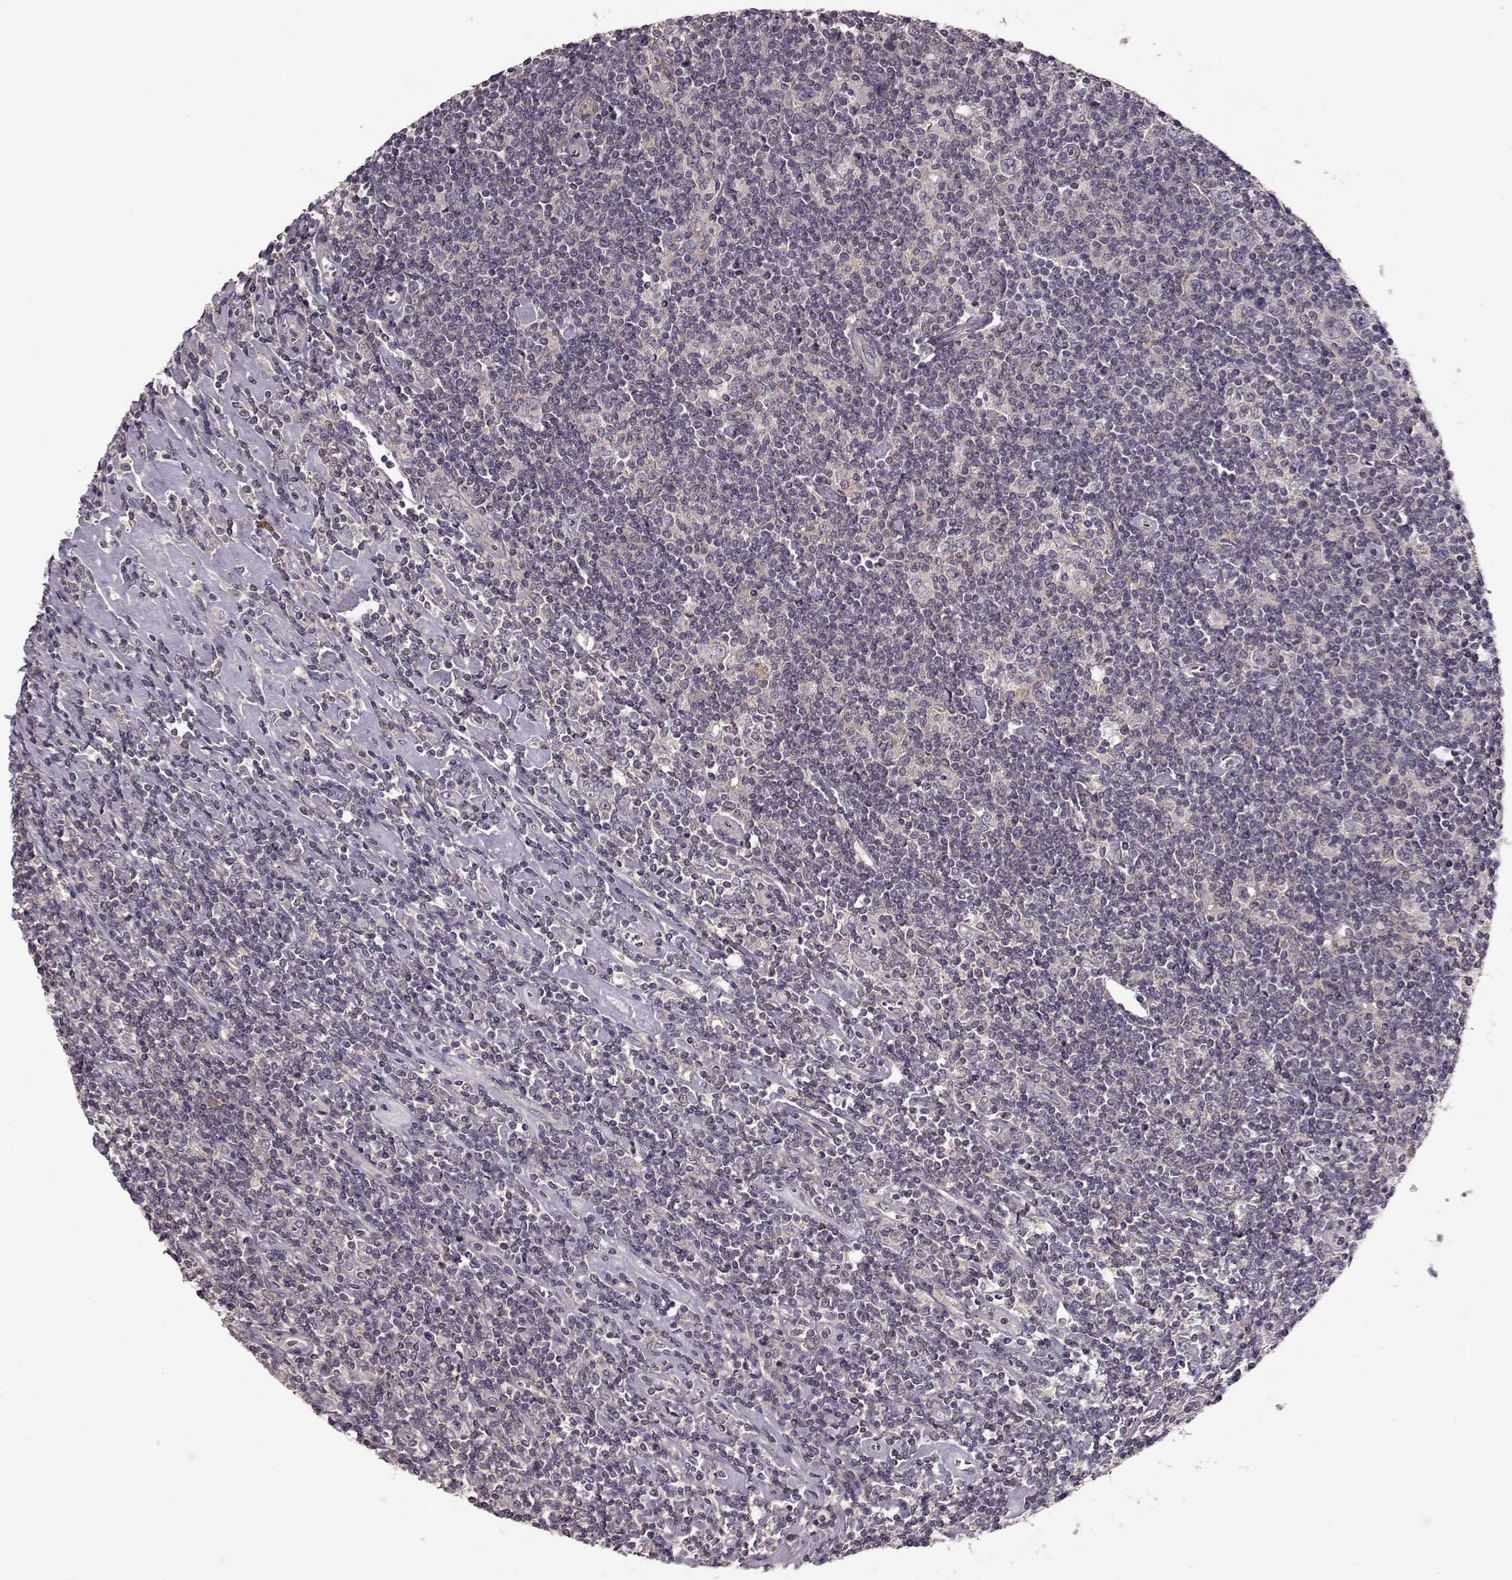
{"staining": {"intensity": "negative", "quantity": "none", "location": "none"}, "tissue": "lymphoma", "cell_type": "Tumor cells", "image_type": "cancer", "snomed": [{"axis": "morphology", "description": "Hodgkin's disease, NOS"}, {"axis": "topography", "description": "Lymph node"}], "caption": "DAB (3,3'-diaminobenzidine) immunohistochemical staining of Hodgkin's disease reveals no significant expression in tumor cells.", "gene": "SLAIN2", "patient": {"sex": "male", "age": 40}}